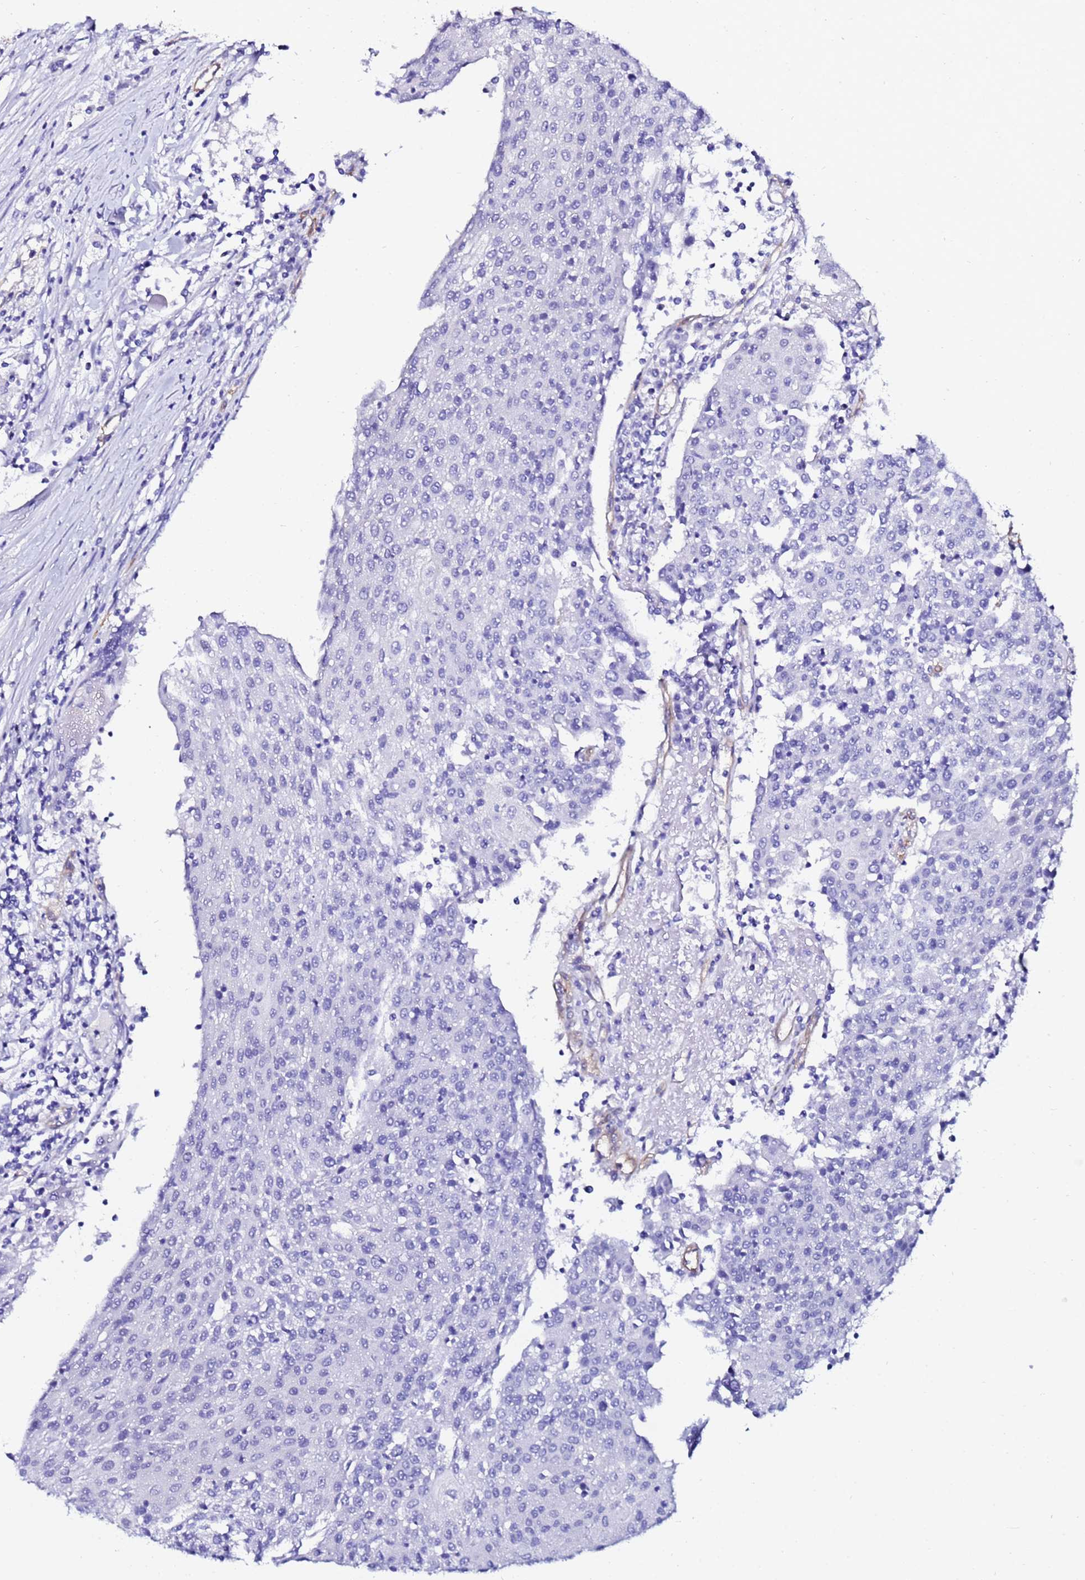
{"staining": {"intensity": "negative", "quantity": "none", "location": "none"}, "tissue": "urothelial cancer", "cell_type": "Tumor cells", "image_type": "cancer", "snomed": [{"axis": "morphology", "description": "Urothelial carcinoma, High grade"}, {"axis": "topography", "description": "Urinary bladder"}], "caption": "An image of human urothelial carcinoma (high-grade) is negative for staining in tumor cells. The staining is performed using DAB brown chromogen with nuclei counter-stained in using hematoxylin.", "gene": "DEFB104A", "patient": {"sex": "female", "age": 85}}